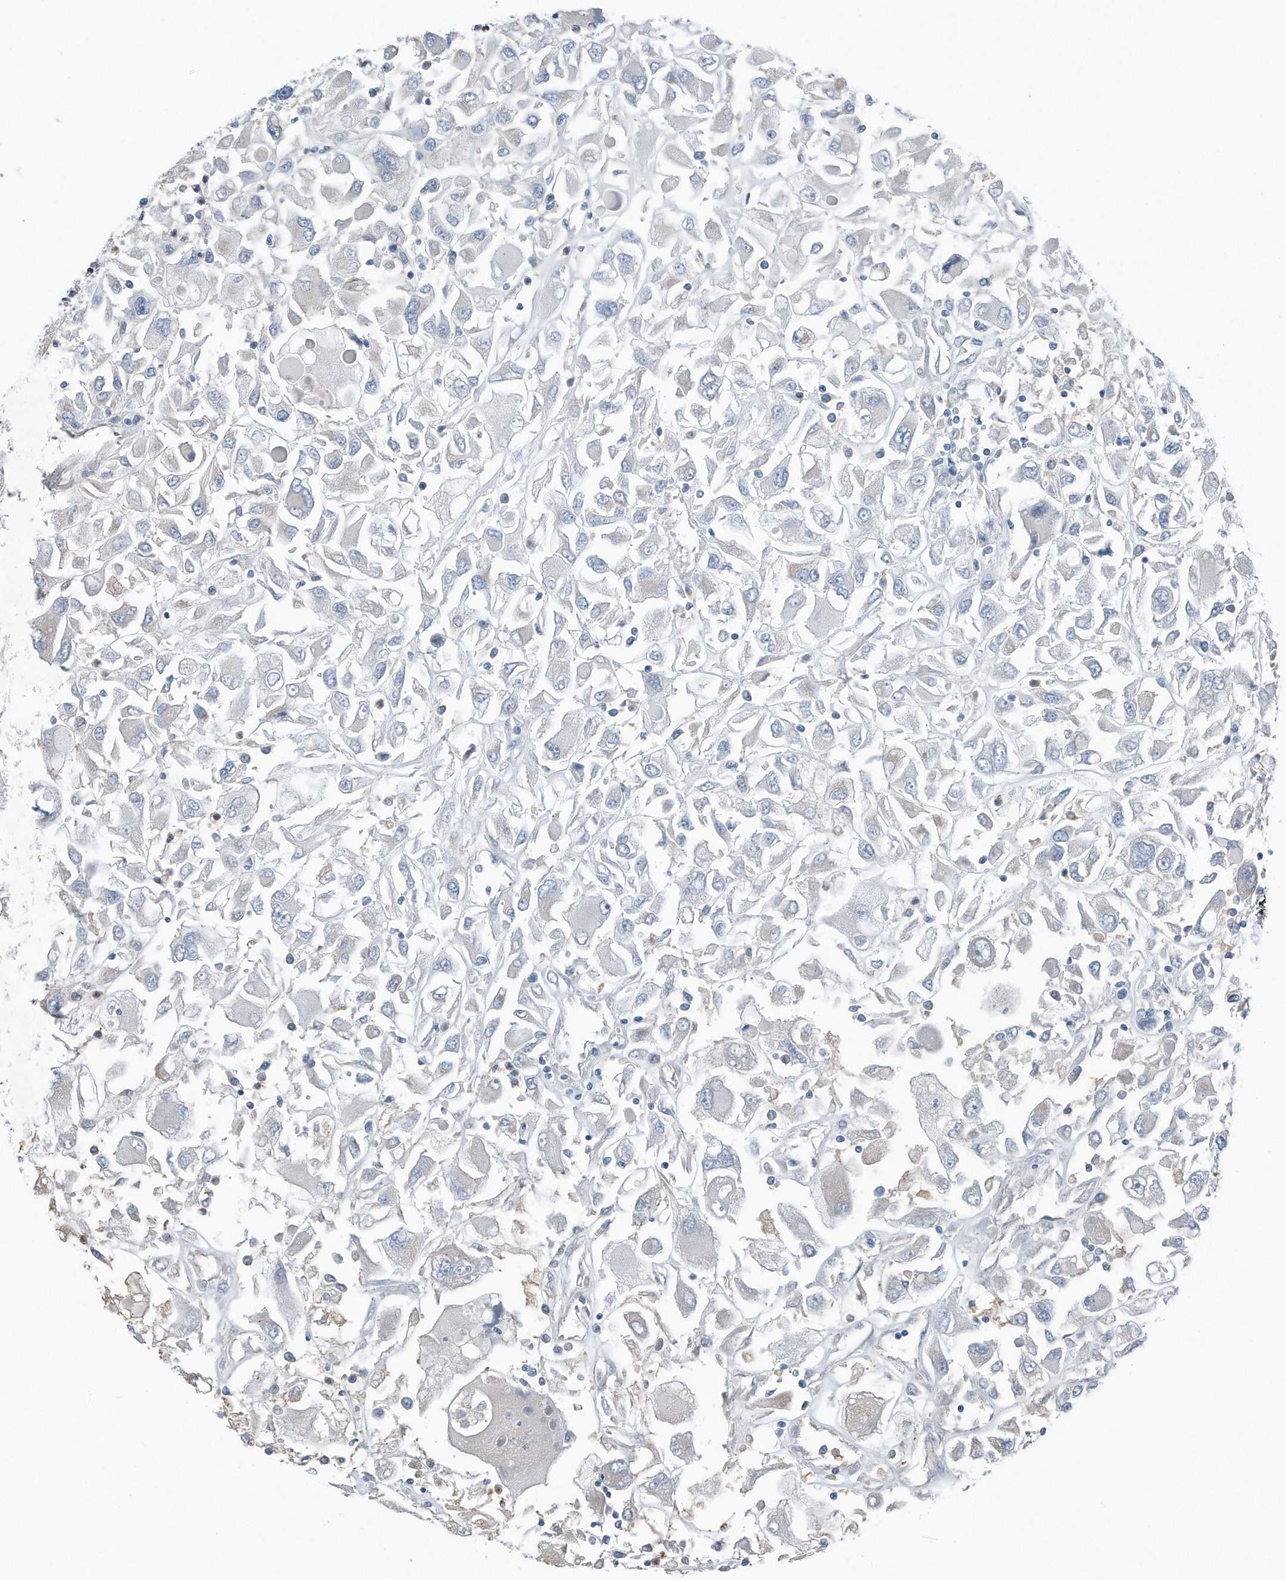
{"staining": {"intensity": "negative", "quantity": "none", "location": "none"}, "tissue": "renal cancer", "cell_type": "Tumor cells", "image_type": "cancer", "snomed": [{"axis": "morphology", "description": "Adenocarcinoma, NOS"}, {"axis": "topography", "description": "Kidney"}], "caption": "Adenocarcinoma (renal) was stained to show a protein in brown. There is no significant staining in tumor cells.", "gene": "YRDC", "patient": {"sex": "female", "age": 52}}